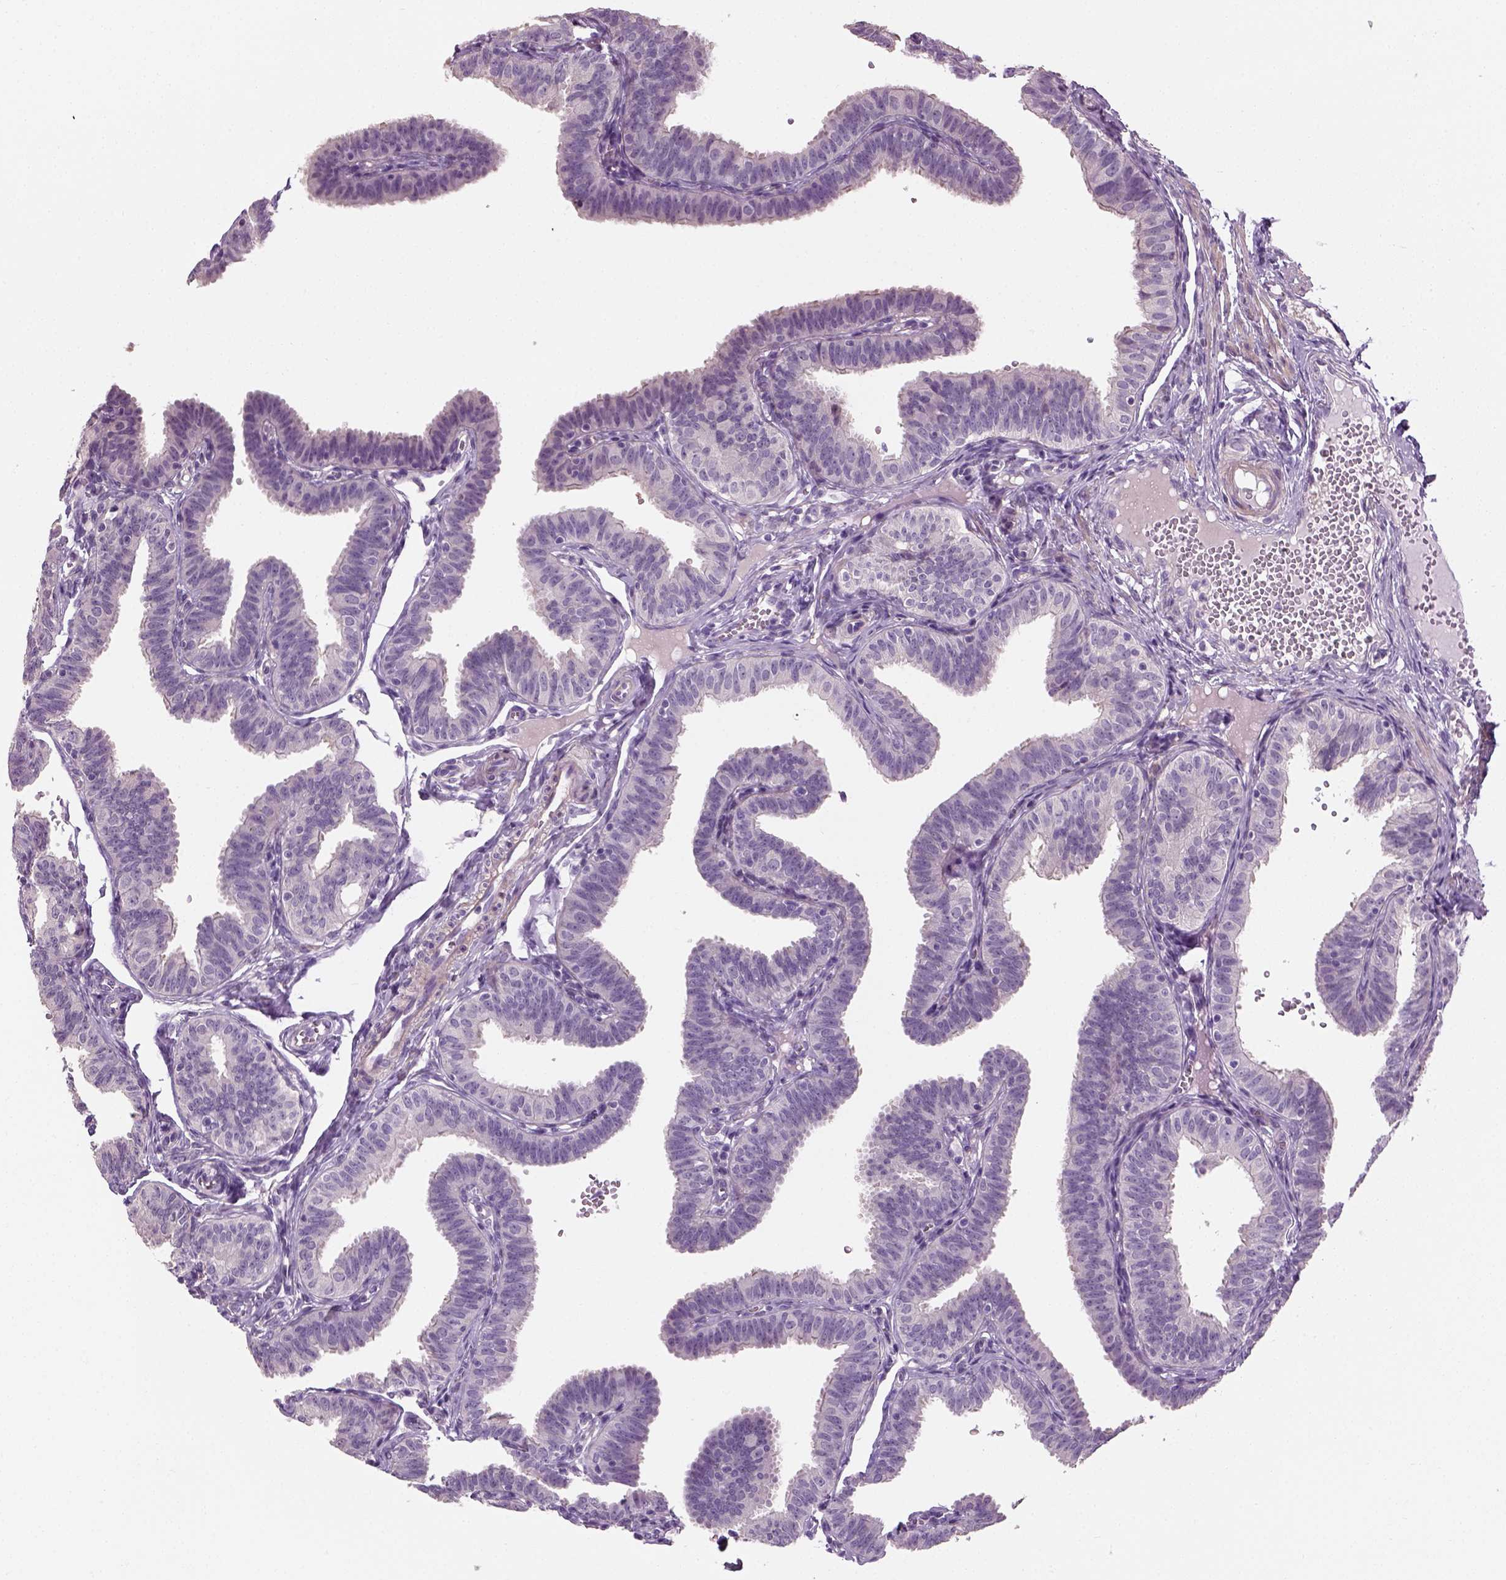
{"staining": {"intensity": "negative", "quantity": "none", "location": "none"}, "tissue": "fallopian tube", "cell_type": "Glandular cells", "image_type": "normal", "snomed": [{"axis": "morphology", "description": "Normal tissue, NOS"}, {"axis": "topography", "description": "Fallopian tube"}], "caption": "DAB (3,3'-diaminobenzidine) immunohistochemical staining of benign human fallopian tube displays no significant staining in glandular cells. The staining was performed using DAB to visualize the protein expression in brown, while the nuclei were stained in blue with hematoxylin (Magnification: 20x).", "gene": "ELOVL3", "patient": {"sex": "female", "age": 25}}